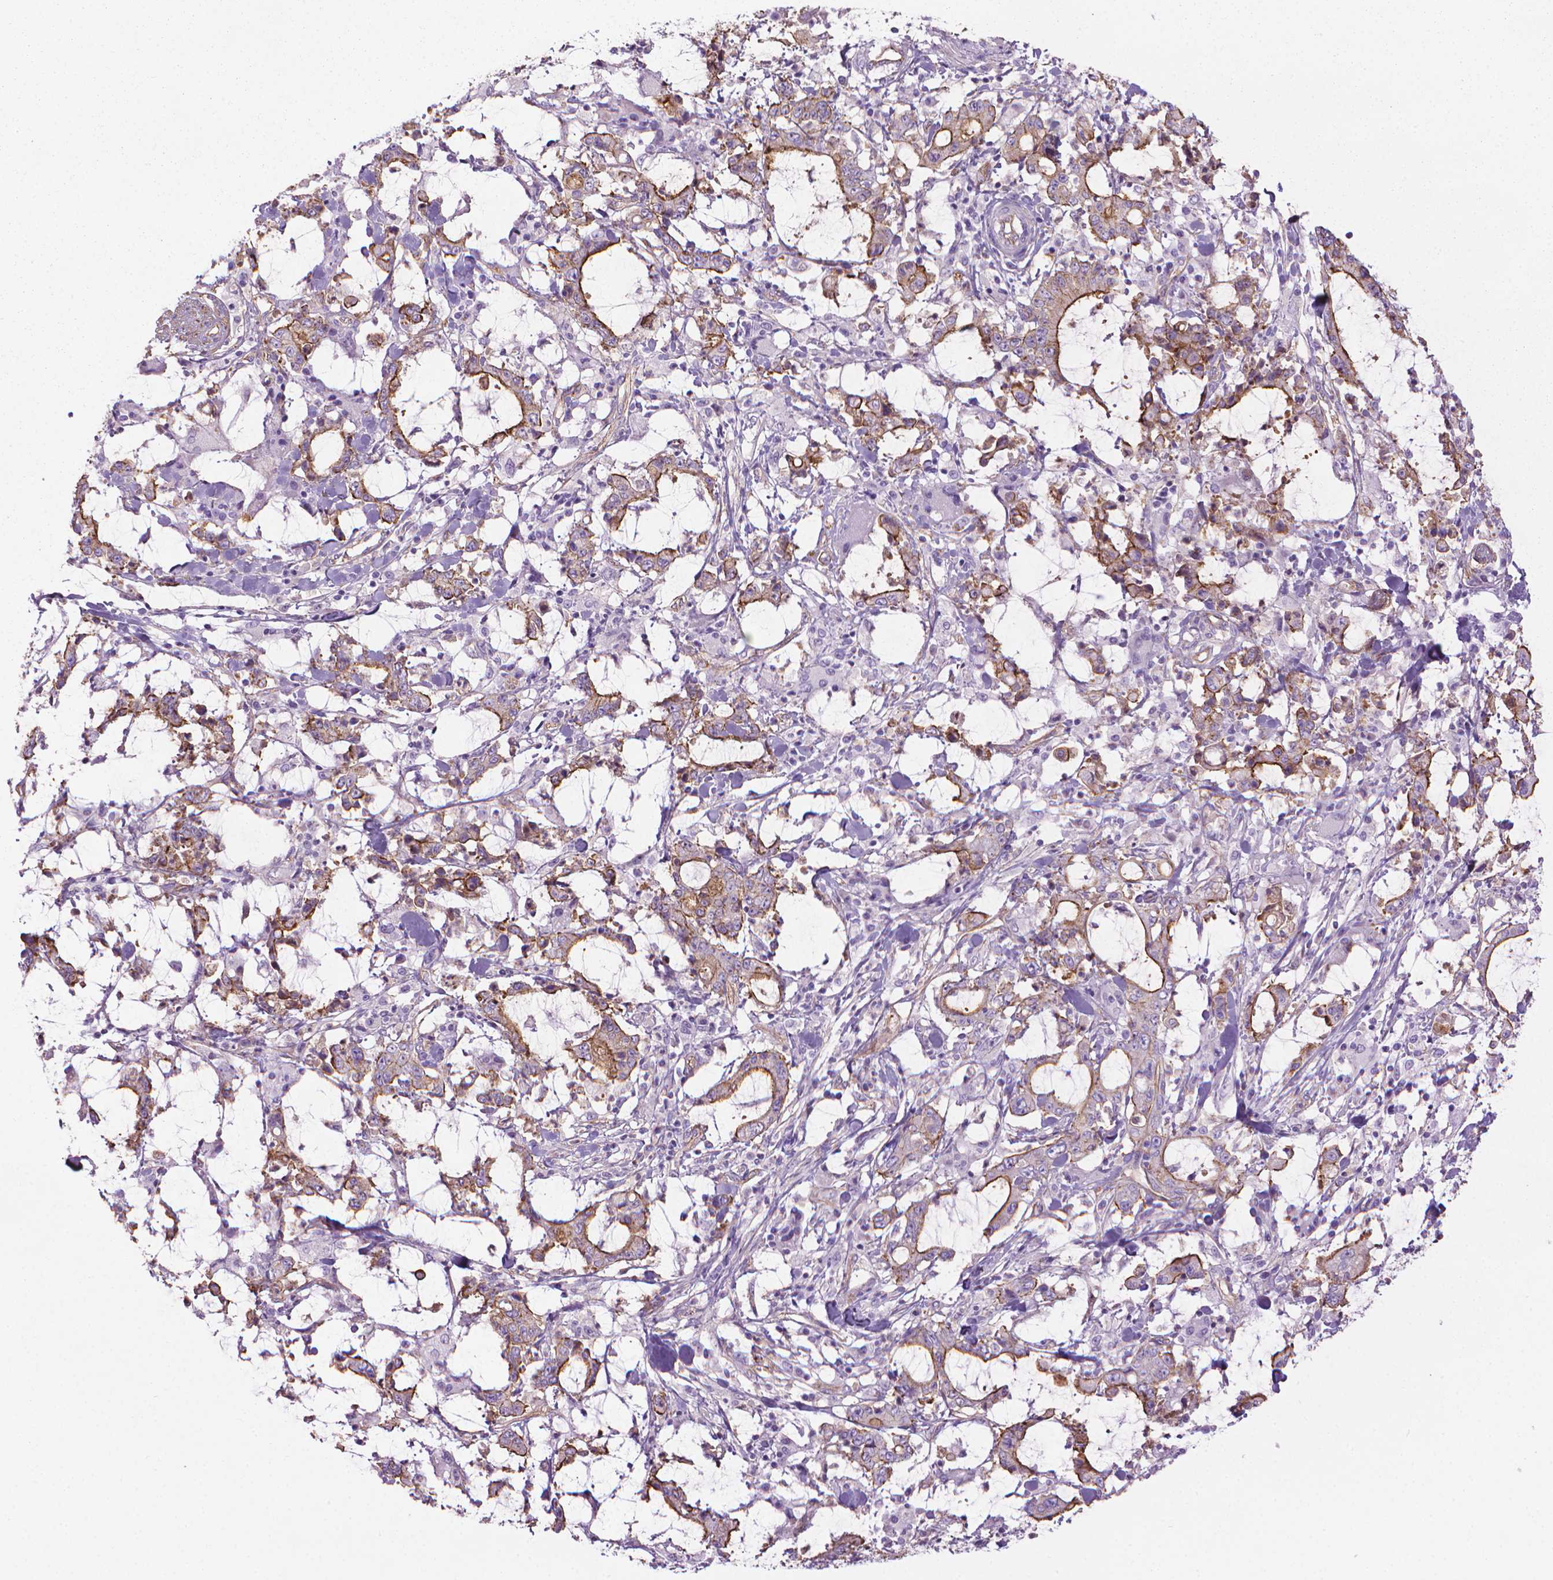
{"staining": {"intensity": "moderate", "quantity": ">75%", "location": "cytoplasmic/membranous"}, "tissue": "stomach cancer", "cell_type": "Tumor cells", "image_type": "cancer", "snomed": [{"axis": "morphology", "description": "Adenocarcinoma, NOS"}, {"axis": "topography", "description": "Stomach, upper"}], "caption": "Immunohistochemistry (IHC) histopathology image of stomach cancer stained for a protein (brown), which shows medium levels of moderate cytoplasmic/membranous expression in approximately >75% of tumor cells.", "gene": "TENT5A", "patient": {"sex": "male", "age": 68}}